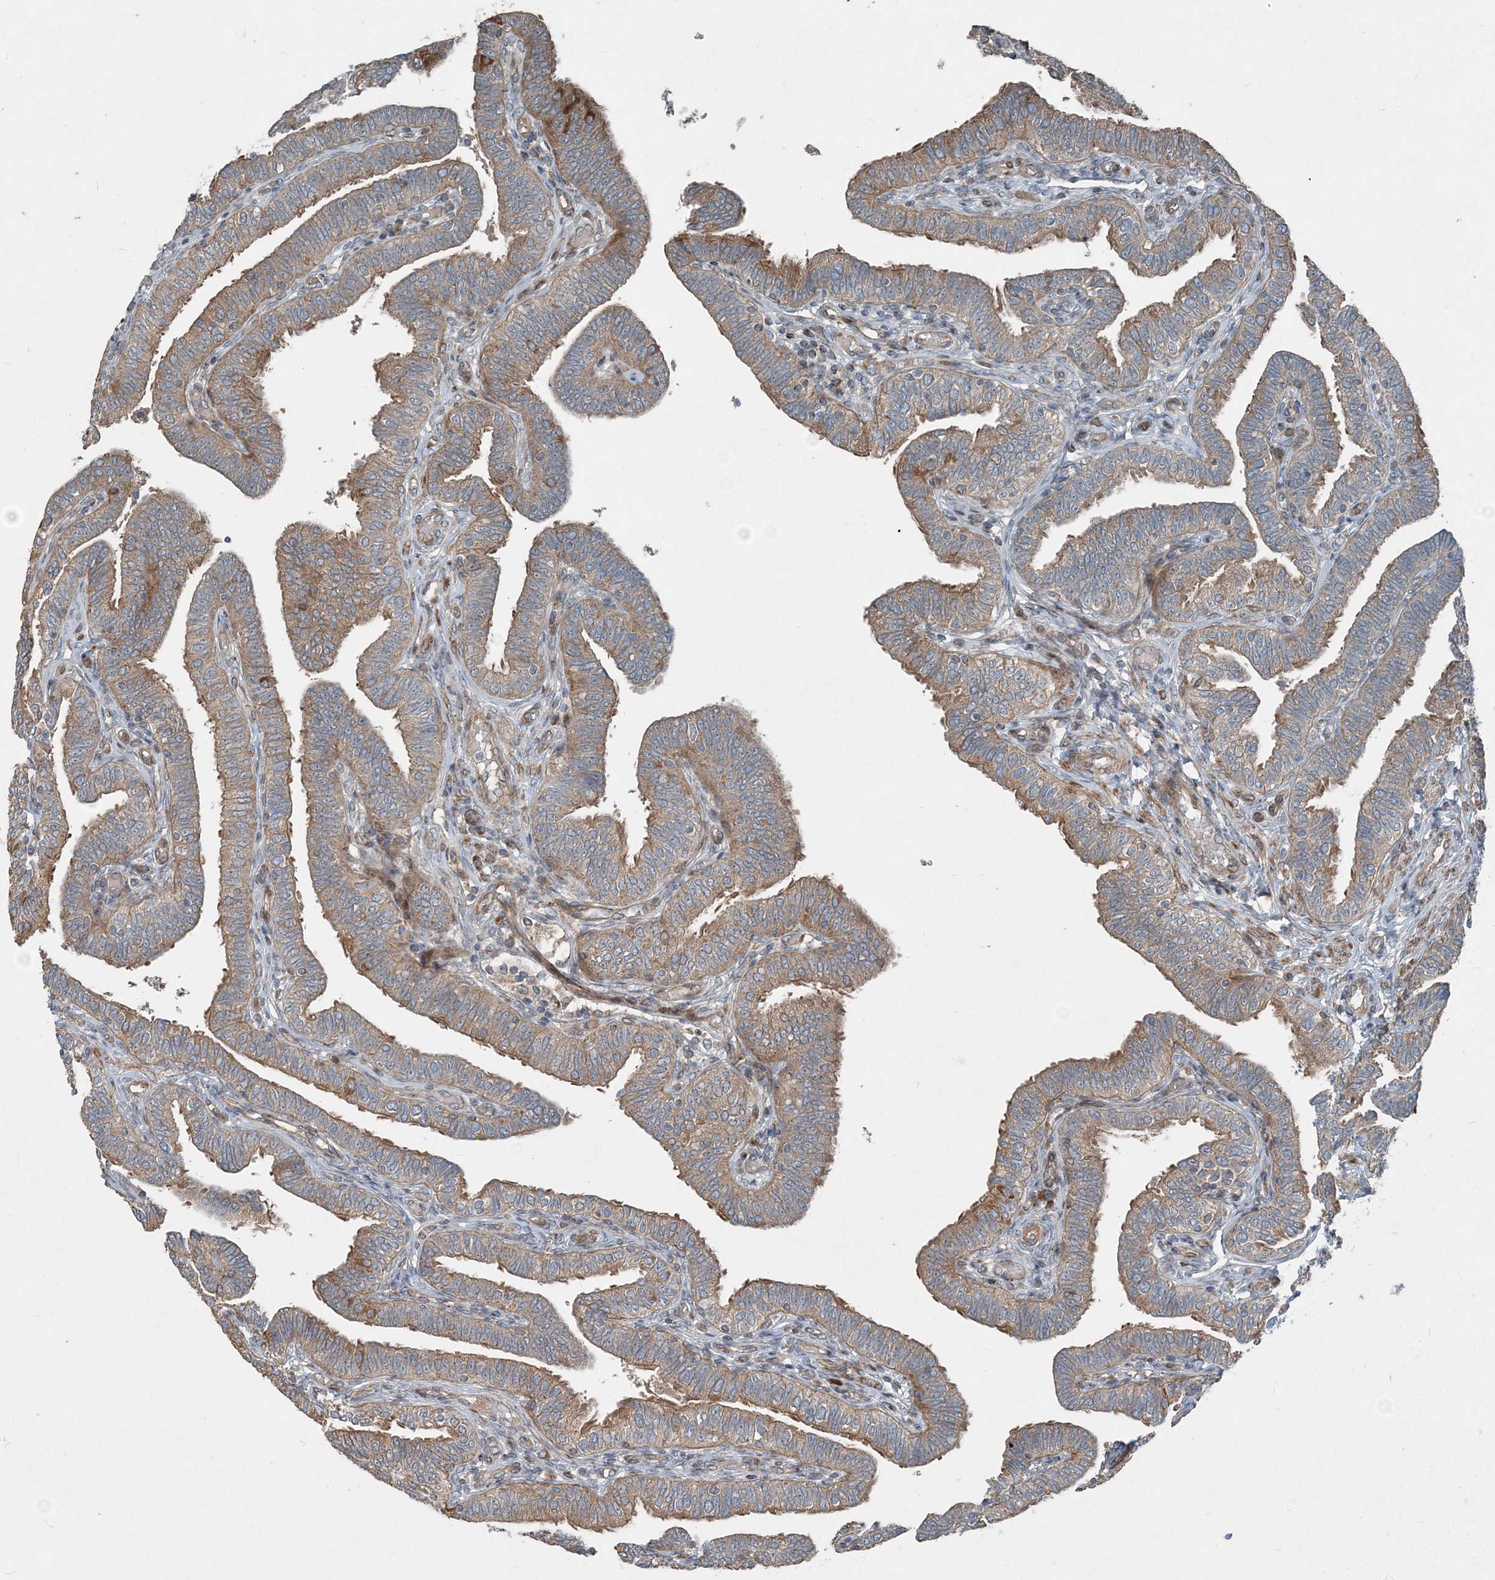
{"staining": {"intensity": "moderate", "quantity": ">75%", "location": "cytoplasmic/membranous"}, "tissue": "fallopian tube", "cell_type": "Glandular cells", "image_type": "normal", "snomed": [{"axis": "morphology", "description": "Normal tissue, NOS"}, {"axis": "topography", "description": "Fallopian tube"}], "caption": "This photomicrograph demonstrates normal fallopian tube stained with immunohistochemistry to label a protein in brown. The cytoplasmic/membranous of glandular cells show moderate positivity for the protein. Nuclei are counter-stained blue.", "gene": "INTU", "patient": {"sex": "female", "age": 39}}